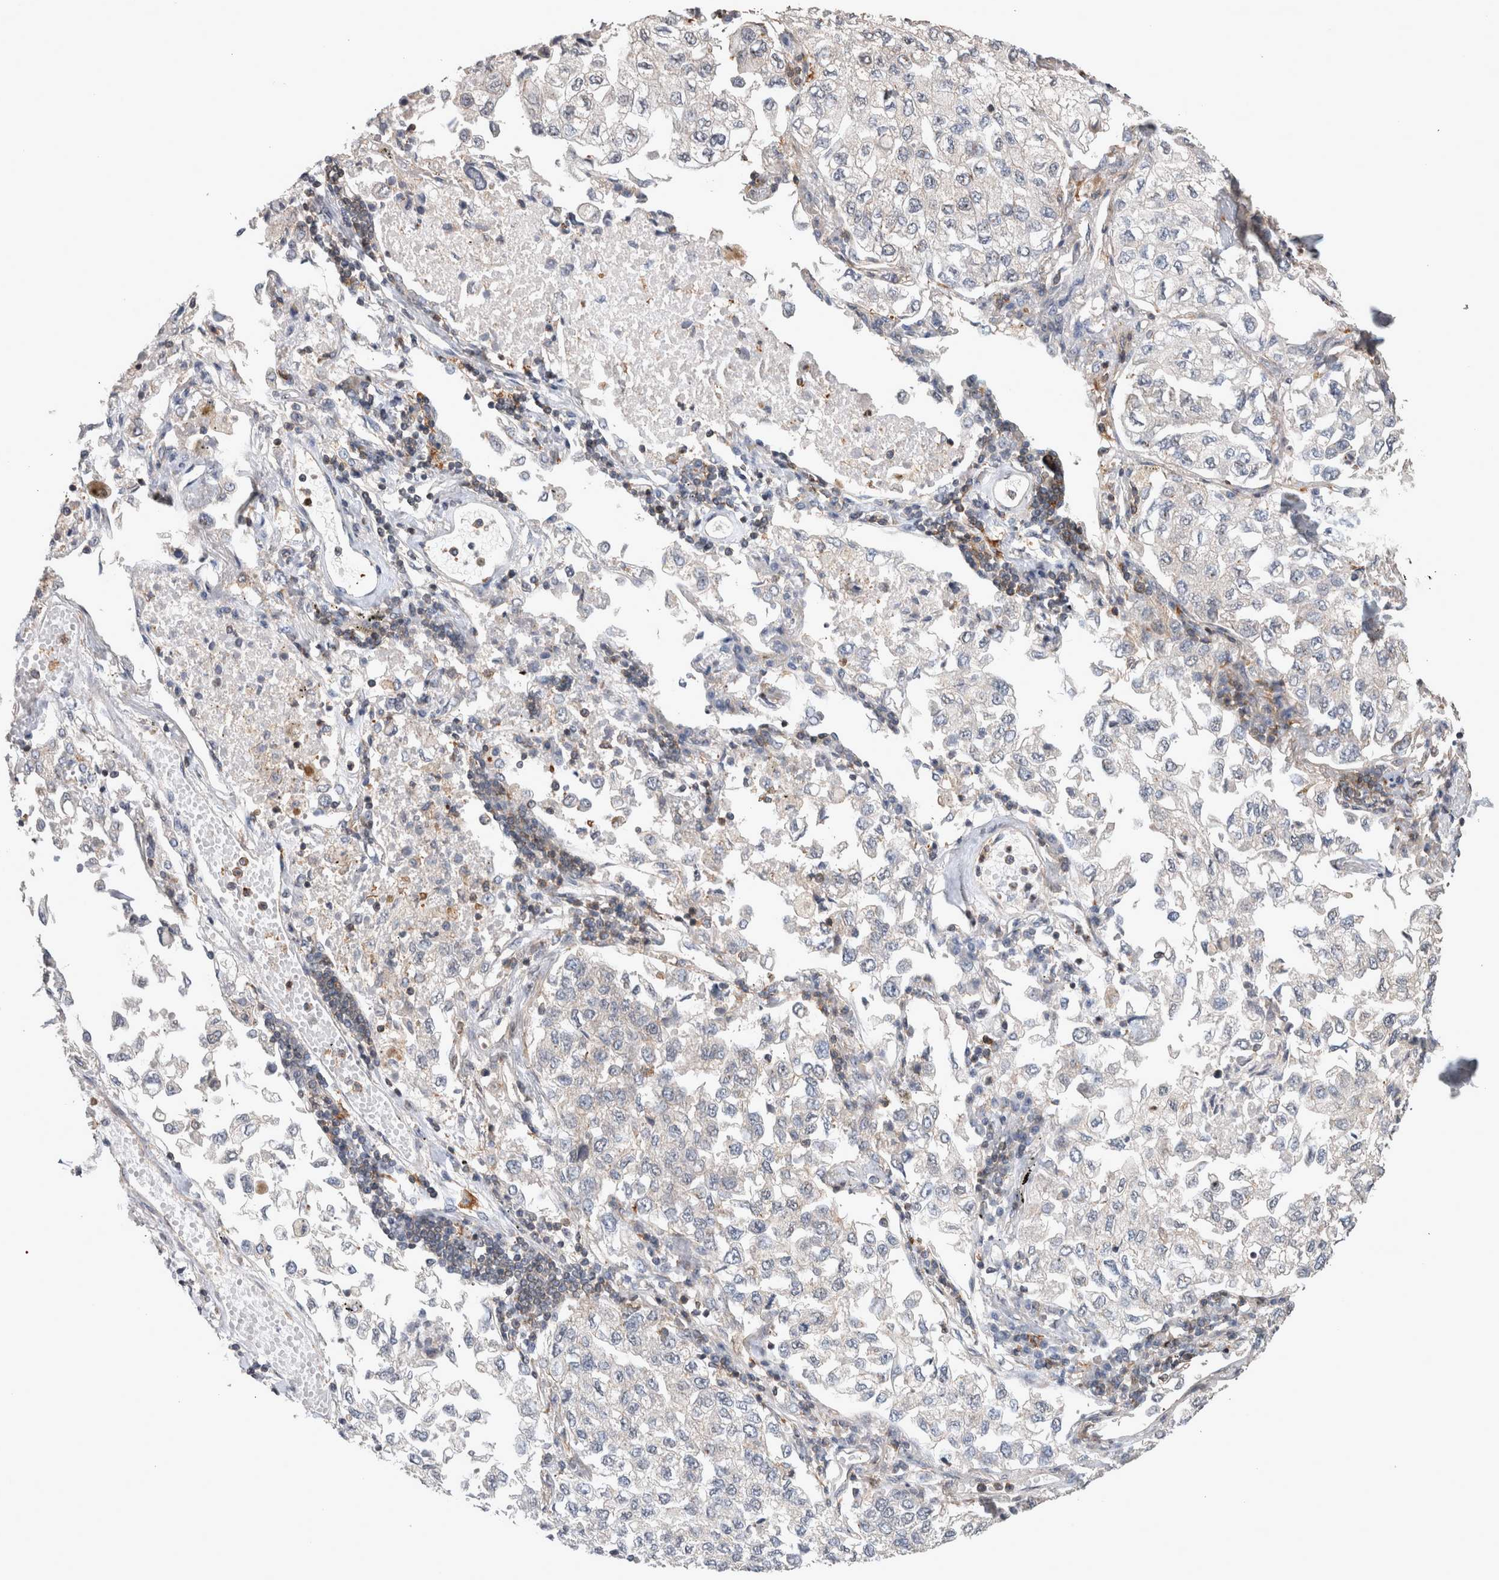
{"staining": {"intensity": "negative", "quantity": "none", "location": "none"}, "tissue": "lung cancer", "cell_type": "Tumor cells", "image_type": "cancer", "snomed": [{"axis": "morphology", "description": "Adenocarcinoma, NOS"}, {"axis": "topography", "description": "Lung"}], "caption": "The photomicrograph reveals no significant positivity in tumor cells of lung adenocarcinoma.", "gene": "SPATA48", "patient": {"sex": "male", "age": 63}}